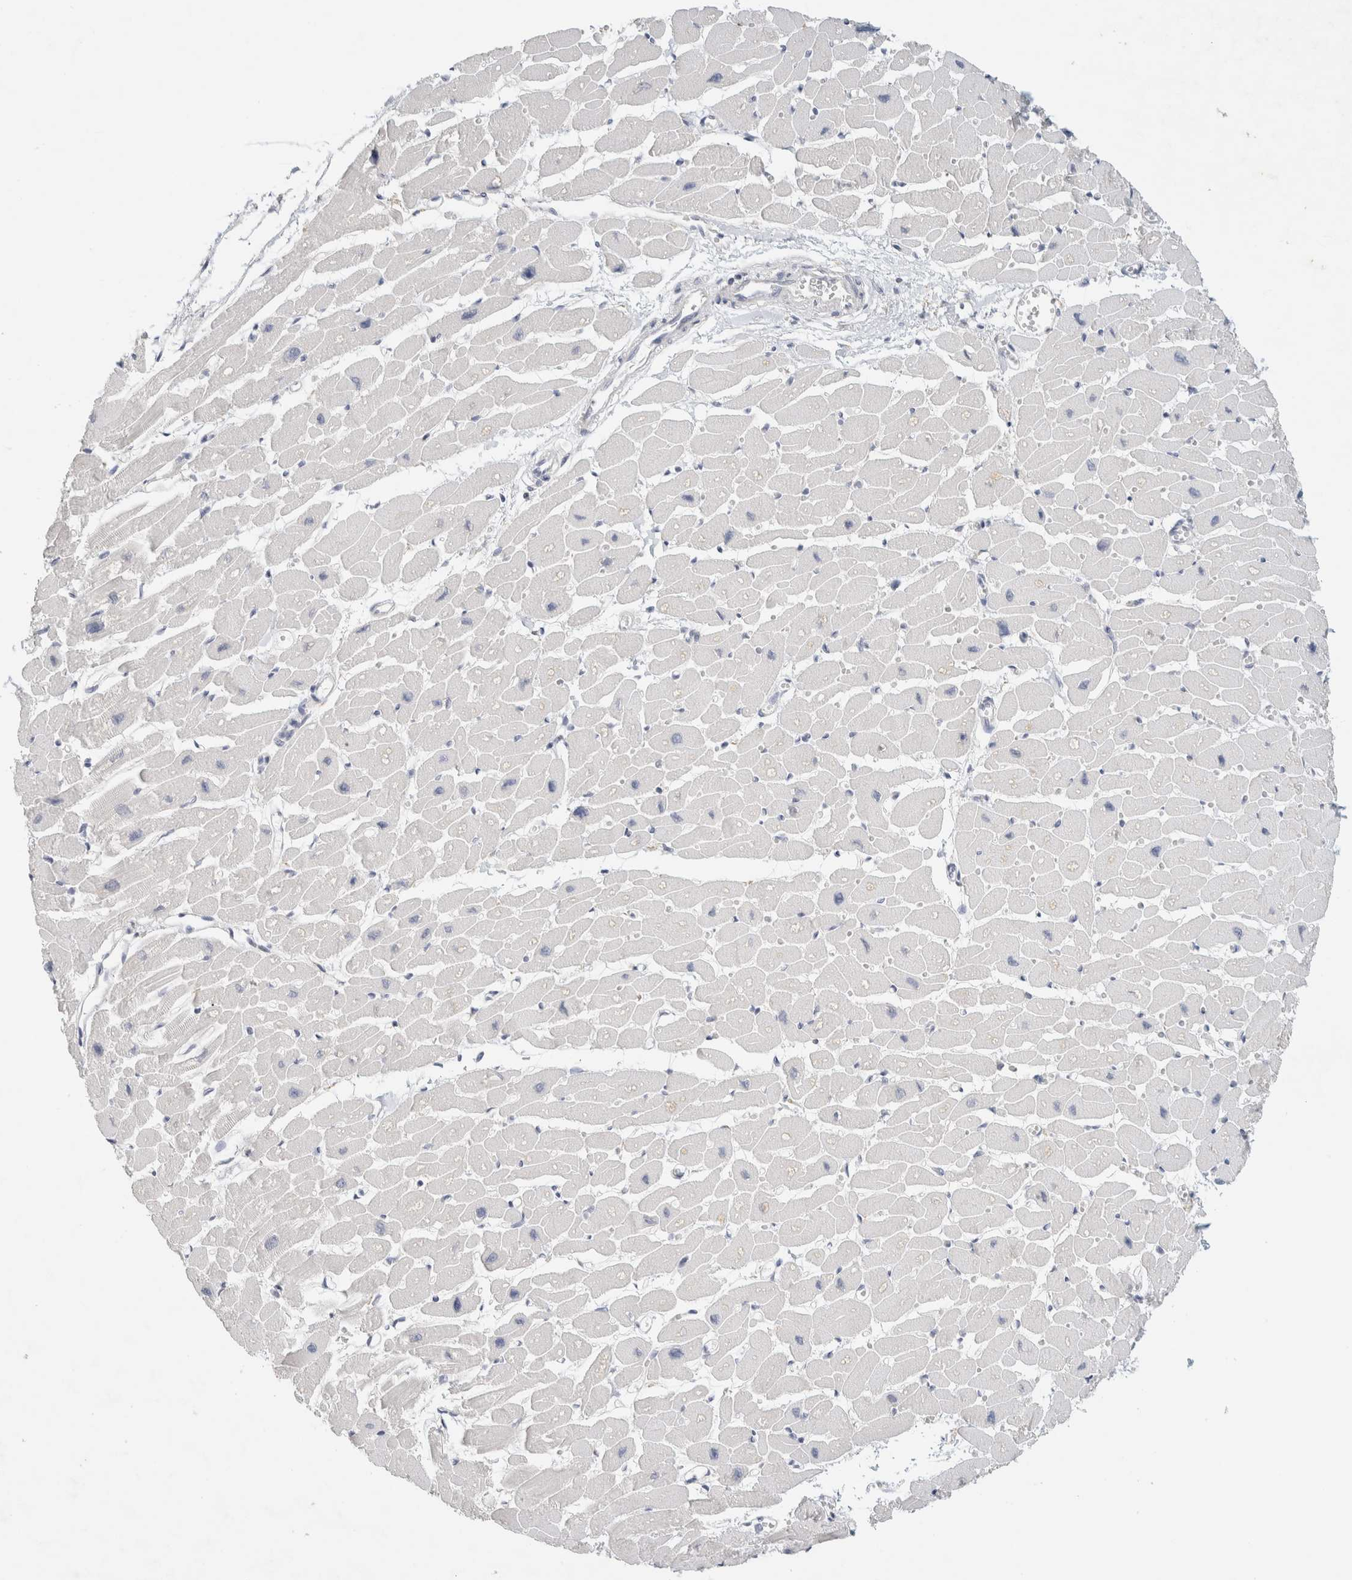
{"staining": {"intensity": "negative", "quantity": "none", "location": "none"}, "tissue": "heart muscle", "cell_type": "Cardiomyocytes", "image_type": "normal", "snomed": [{"axis": "morphology", "description": "Normal tissue, NOS"}, {"axis": "topography", "description": "Heart"}], "caption": "This is a image of IHC staining of benign heart muscle, which shows no staining in cardiomyocytes.", "gene": "NEFM", "patient": {"sex": "female", "age": 54}}